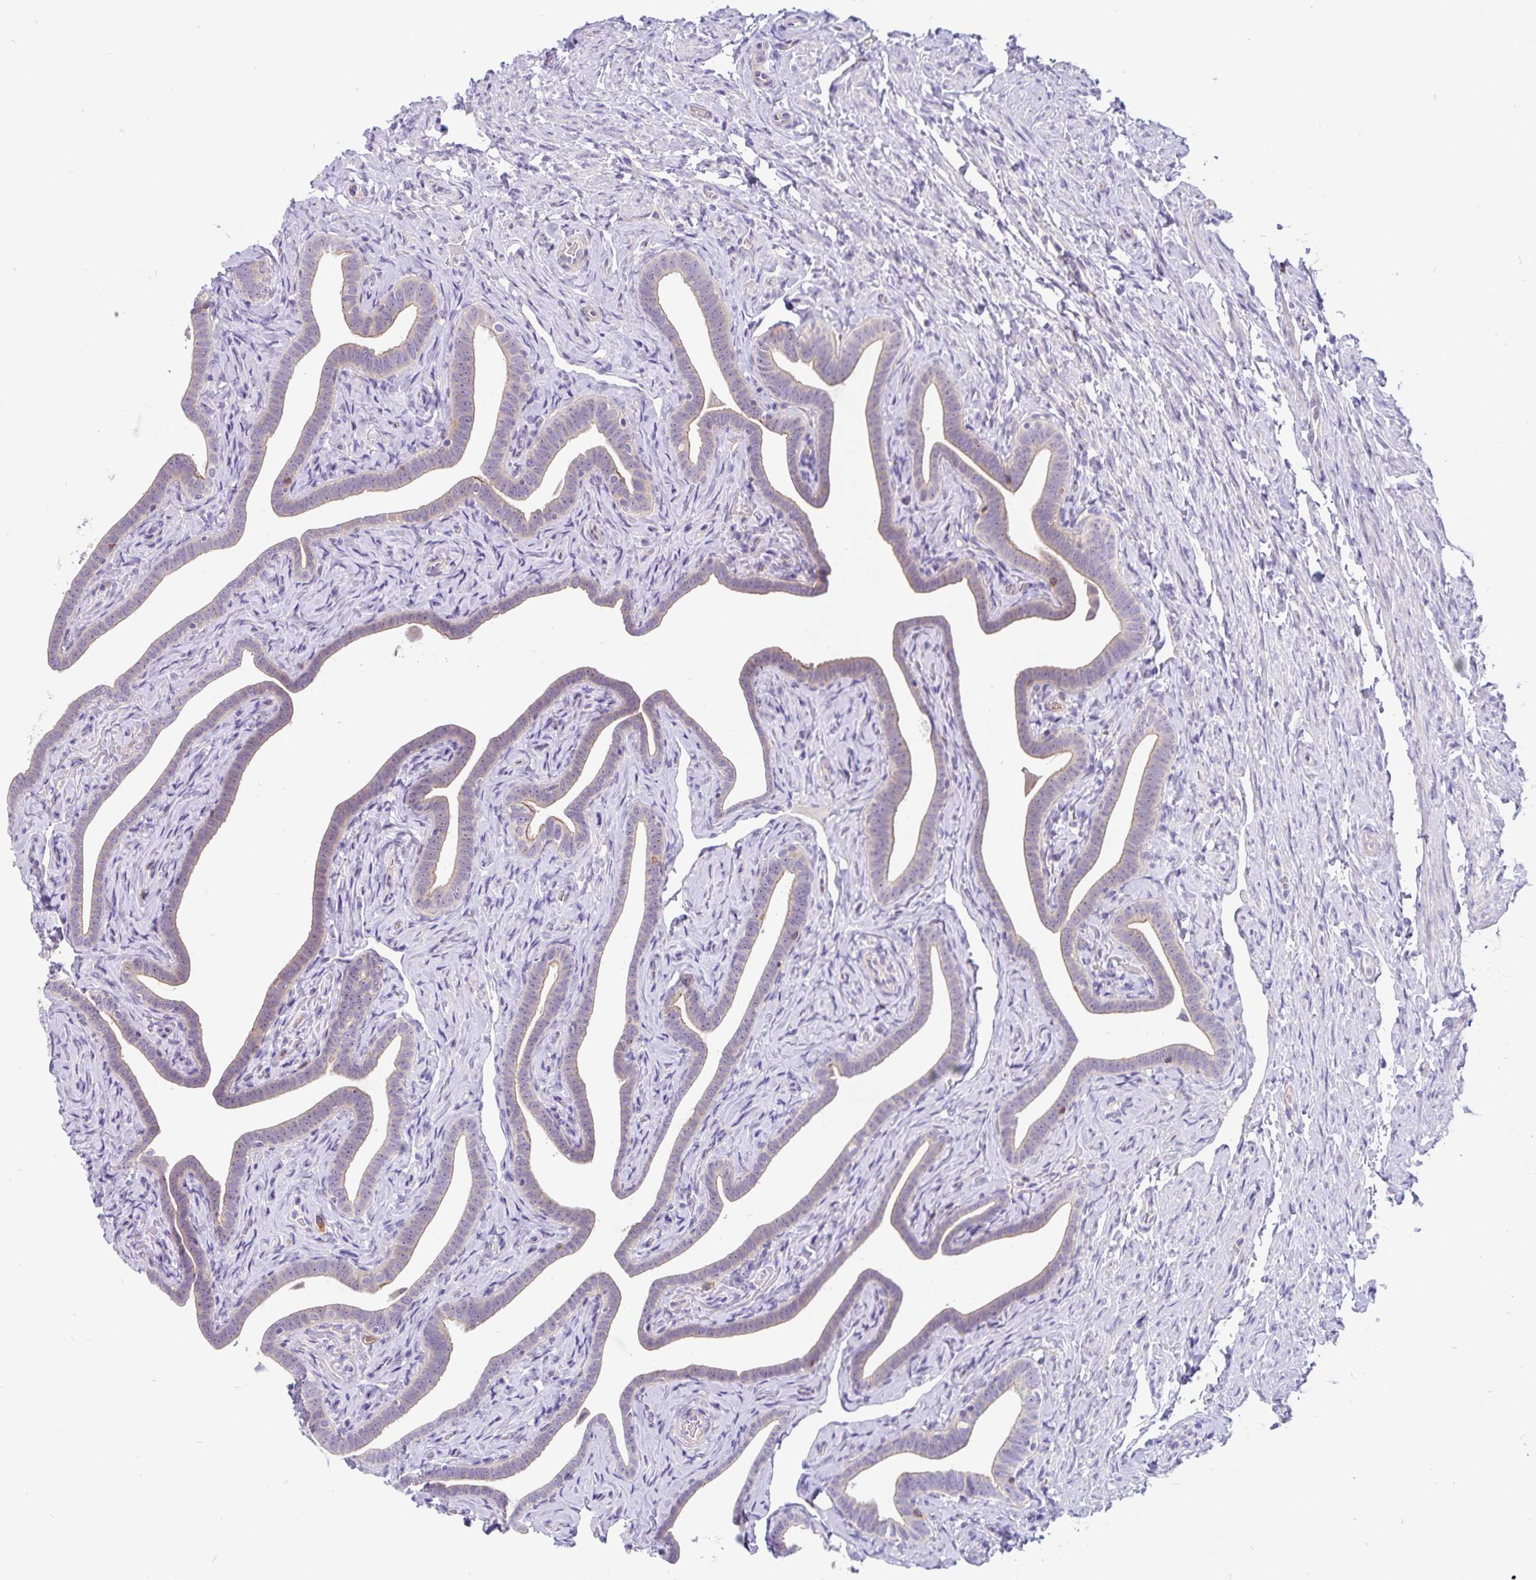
{"staining": {"intensity": "weak", "quantity": "25%-75%", "location": "cytoplasmic/membranous"}, "tissue": "fallopian tube", "cell_type": "Glandular cells", "image_type": "normal", "snomed": [{"axis": "morphology", "description": "Normal tissue, NOS"}, {"axis": "topography", "description": "Fallopian tube"}], "caption": "Immunohistochemistry (IHC) image of benign fallopian tube: fallopian tube stained using IHC shows low levels of weak protein expression localized specifically in the cytoplasmic/membranous of glandular cells, appearing as a cytoplasmic/membranous brown color.", "gene": "LRRC26", "patient": {"sex": "female", "age": 69}}